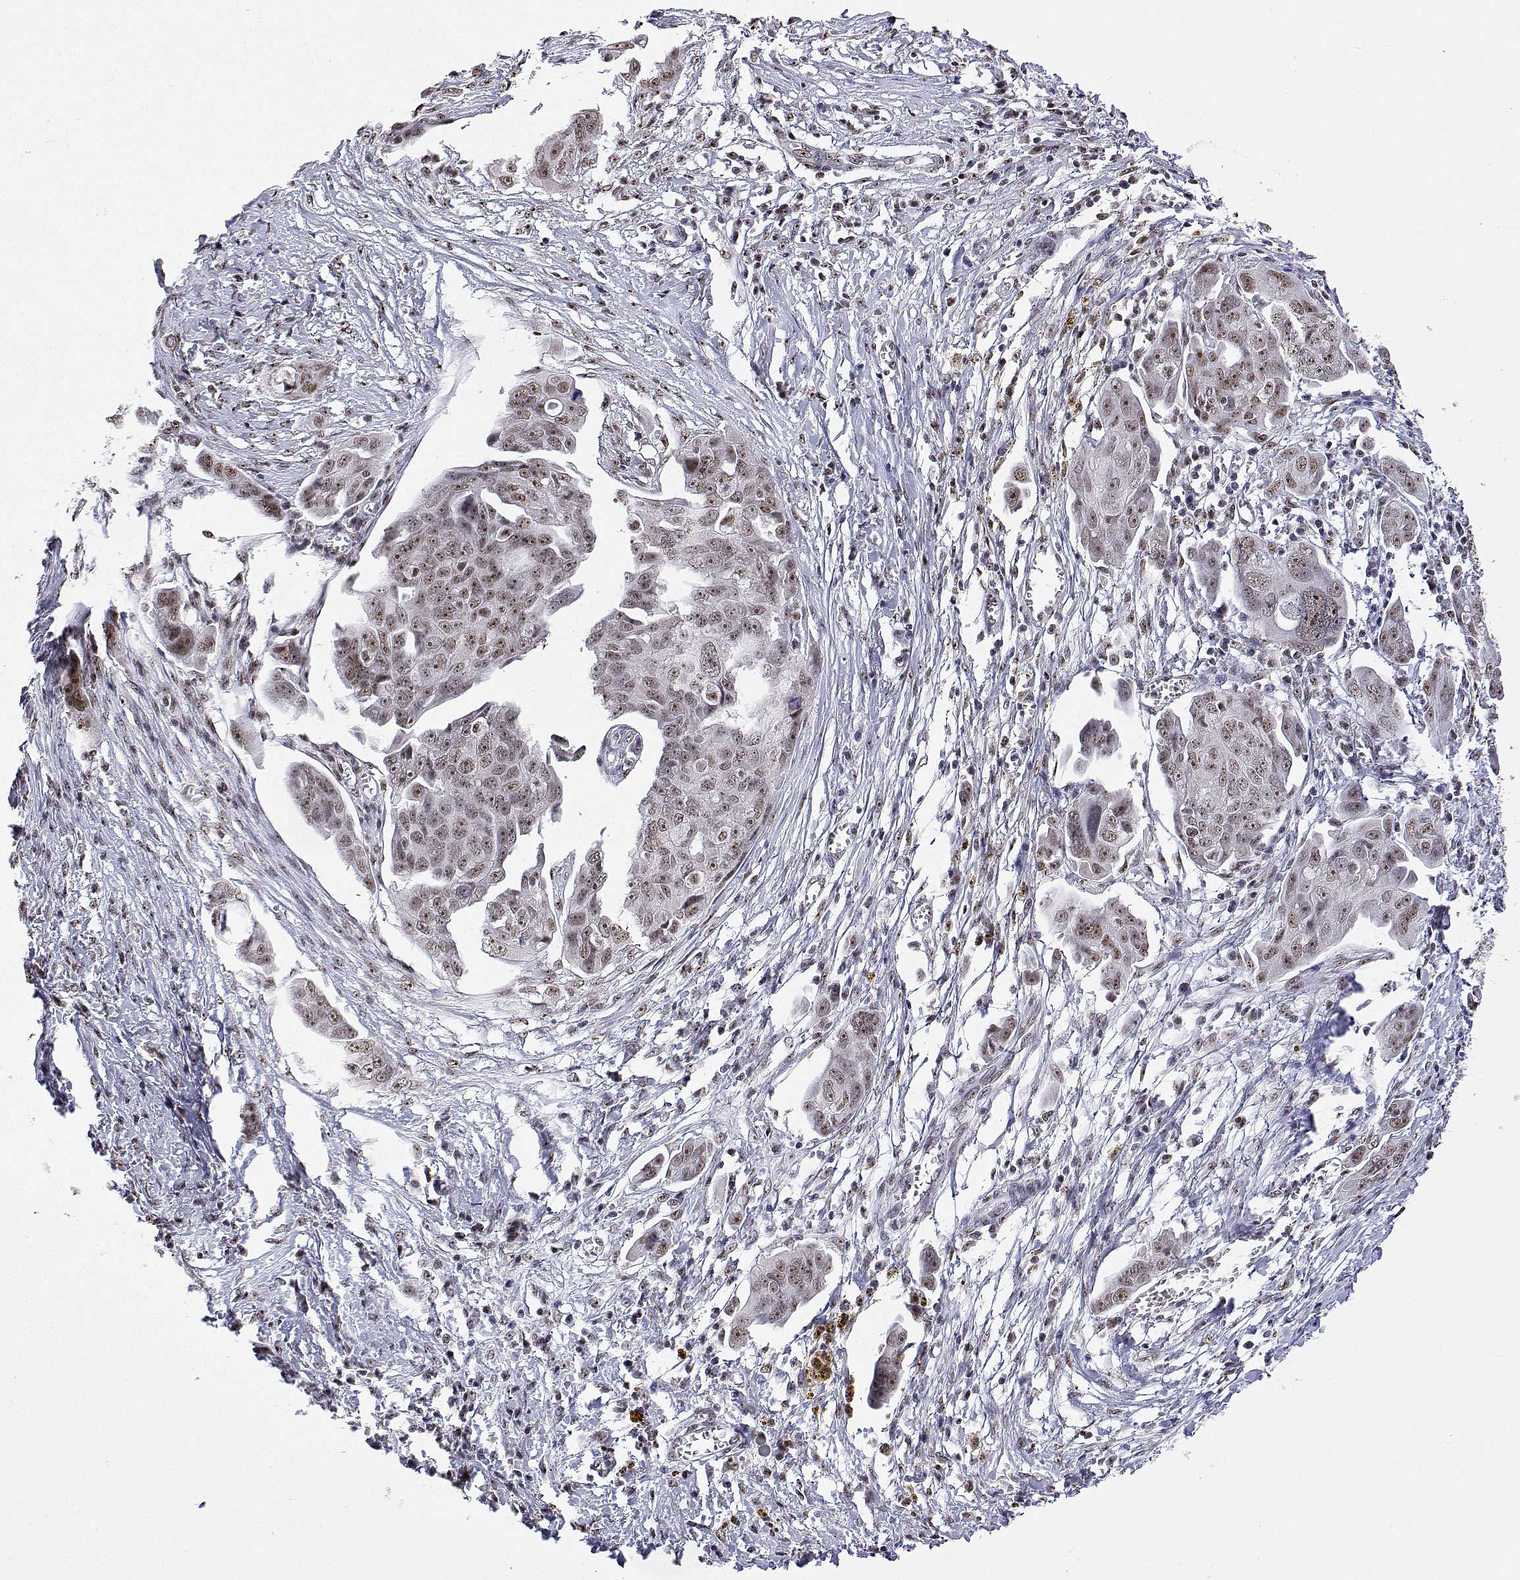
{"staining": {"intensity": "moderate", "quantity": ">75%", "location": "nuclear"}, "tissue": "ovarian cancer", "cell_type": "Tumor cells", "image_type": "cancer", "snomed": [{"axis": "morphology", "description": "Carcinoma, endometroid"}, {"axis": "topography", "description": "Ovary"}], "caption": "DAB (3,3'-diaminobenzidine) immunohistochemical staining of human ovarian cancer (endometroid carcinoma) shows moderate nuclear protein positivity in approximately >75% of tumor cells.", "gene": "ADAR", "patient": {"sex": "female", "age": 70}}